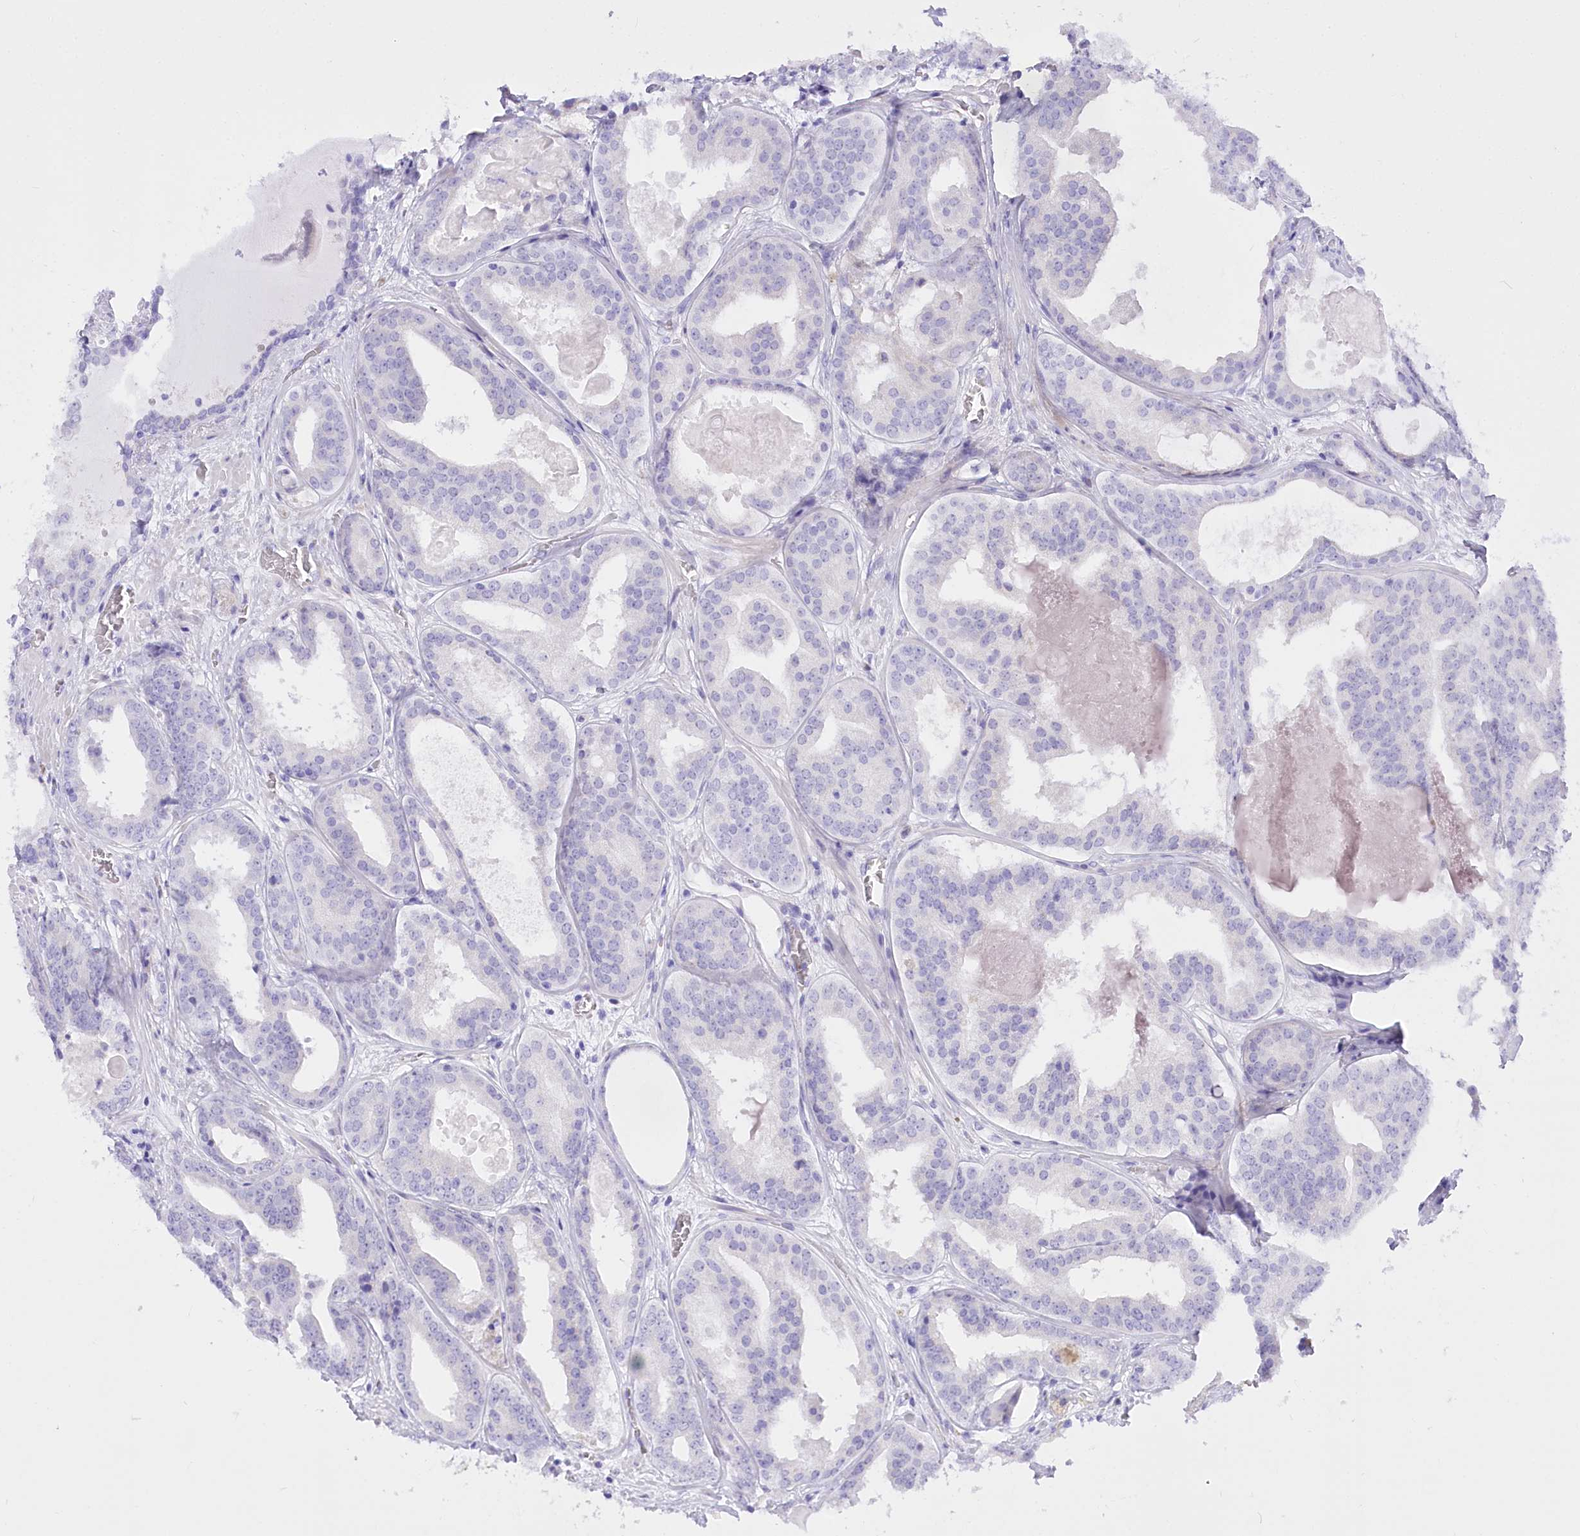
{"staining": {"intensity": "negative", "quantity": "none", "location": "none"}, "tissue": "prostate cancer", "cell_type": "Tumor cells", "image_type": "cancer", "snomed": [{"axis": "morphology", "description": "Adenocarcinoma, High grade"}, {"axis": "topography", "description": "Prostate"}], "caption": "The image reveals no significant expression in tumor cells of prostate cancer.", "gene": "BEND7", "patient": {"sex": "male", "age": 57}}